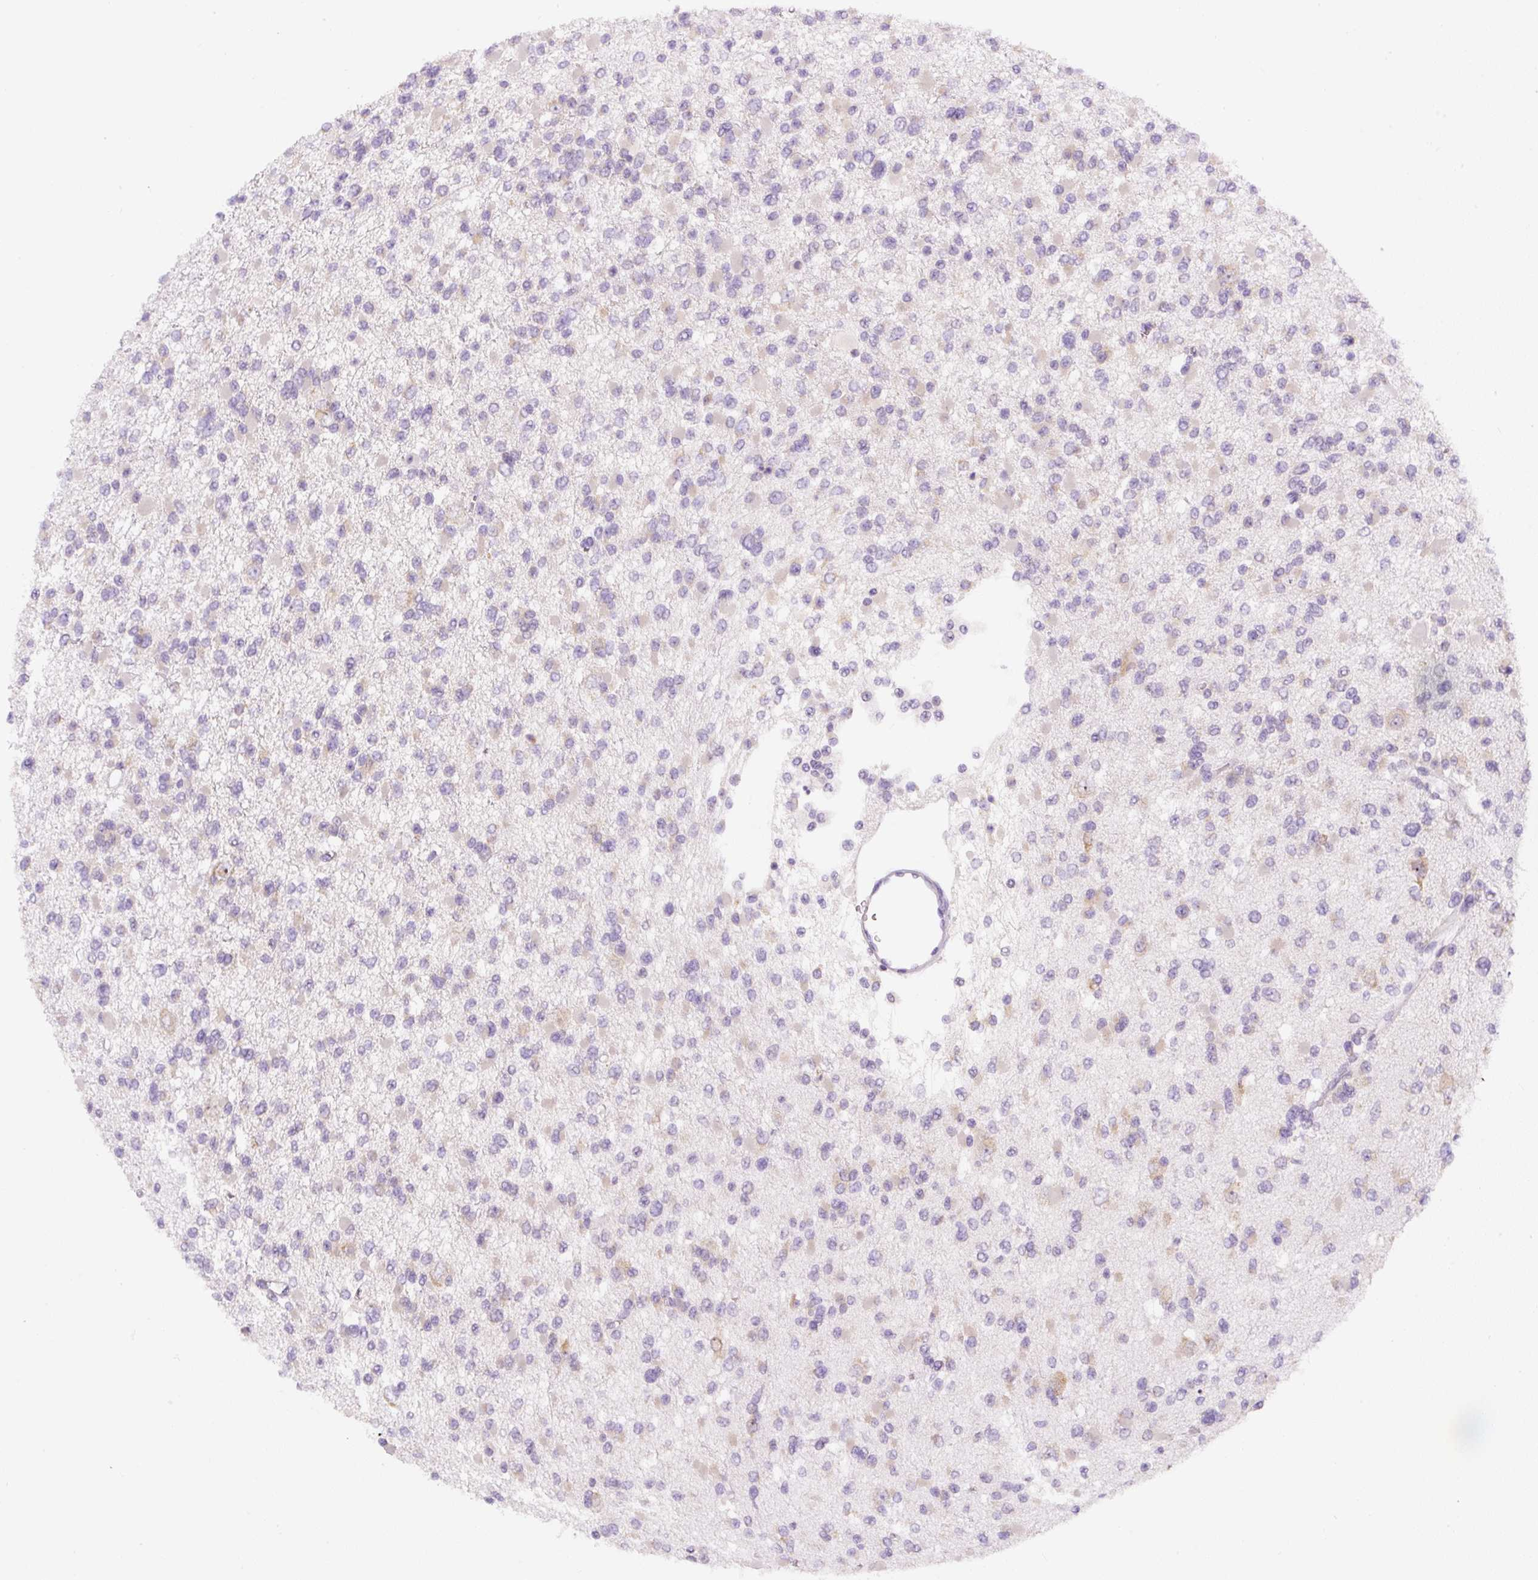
{"staining": {"intensity": "negative", "quantity": "none", "location": "none"}, "tissue": "glioma", "cell_type": "Tumor cells", "image_type": "cancer", "snomed": [{"axis": "morphology", "description": "Glioma, malignant, Low grade"}, {"axis": "topography", "description": "Brain"}], "caption": "A high-resolution photomicrograph shows immunohistochemistry staining of glioma, which shows no significant positivity in tumor cells.", "gene": "DDOST", "patient": {"sex": "female", "age": 22}}